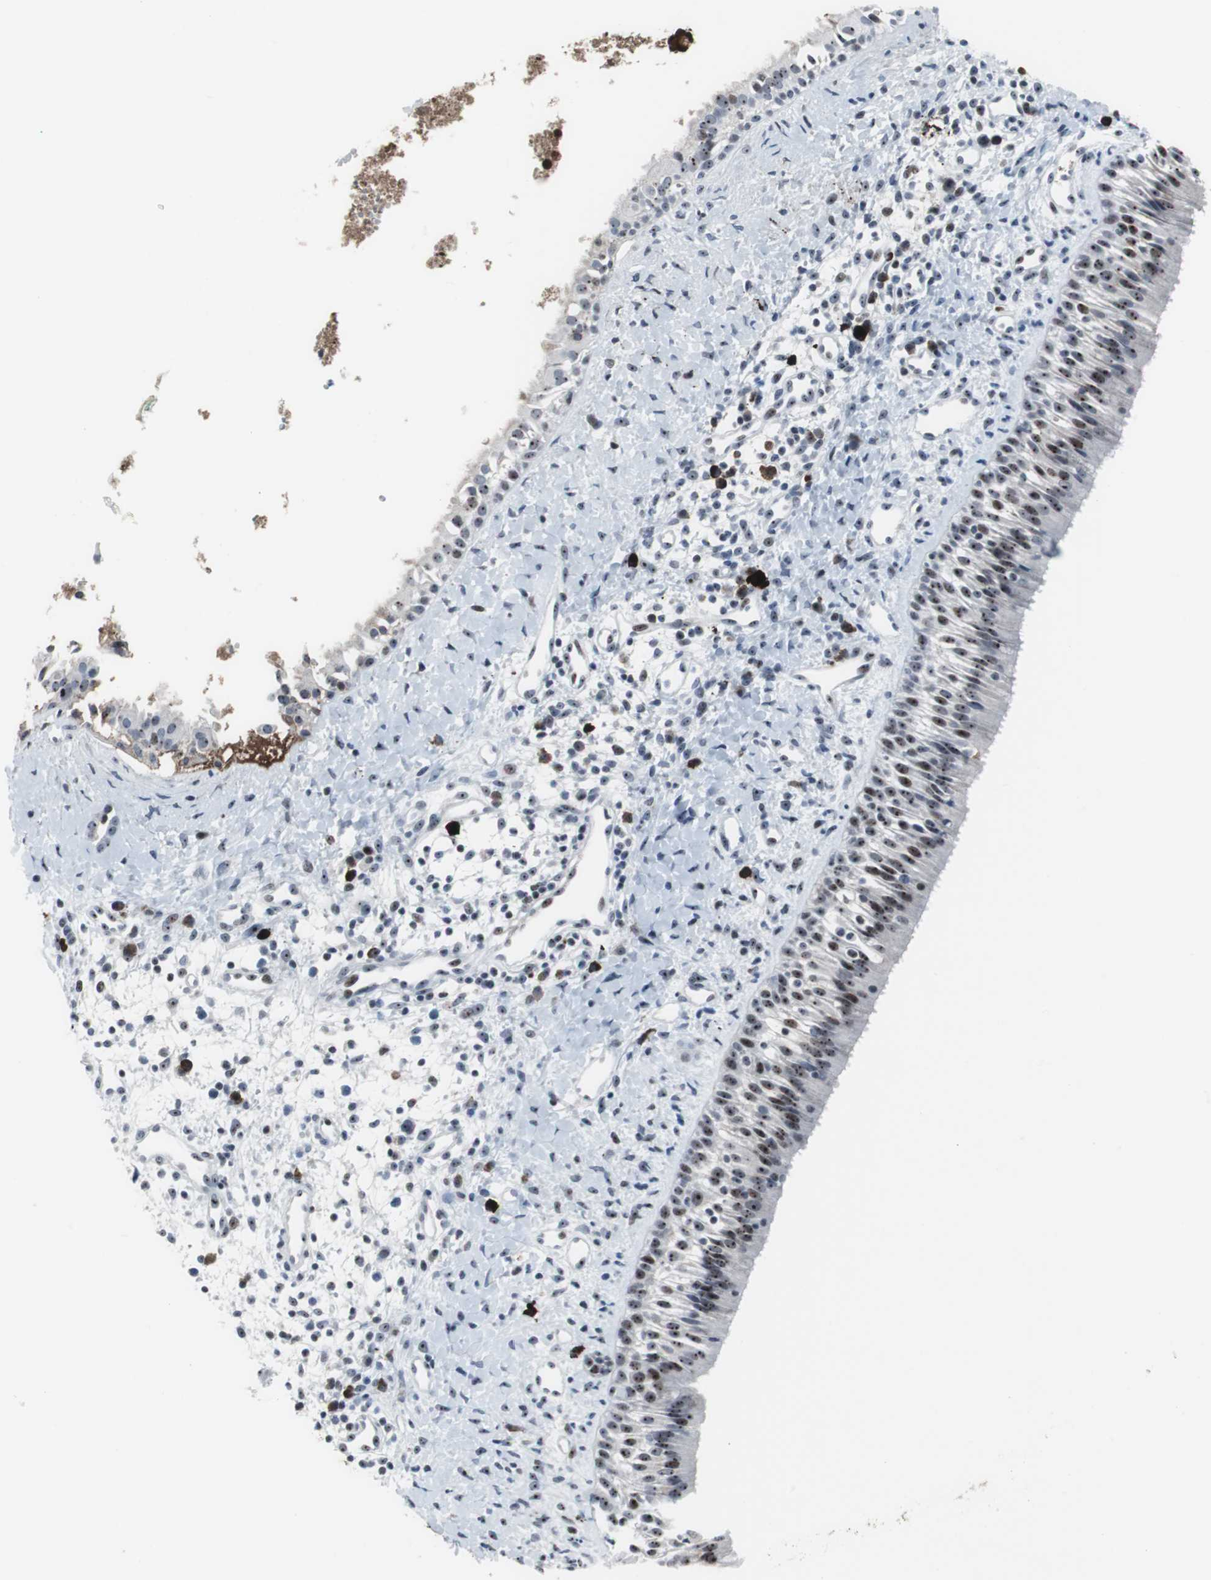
{"staining": {"intensity": "moderate", "quantity": ">75%", "location": "nuclear"}, "tissue": "nasopharynx", "cell_type": "Respiratory epithelial cells", "image_type": "normal", "snomed": [{"axis": "morphology", "description": "Normal tissue, NOS"}, {"axis": "topography", "description": "Nasopharynx"}], "caption": "High-magnification brightfield microscopy of benign nasopharynx stained with DAB (3,3'-diaminobenzidine) (brown) and counterstained with hematoxylin (blue). respiratory epithelial cells exhibit moderate nuclear staining is present in about>75% of cells.", "gene": "DOK1", "patient": {"sex": "male", "age": 22}}